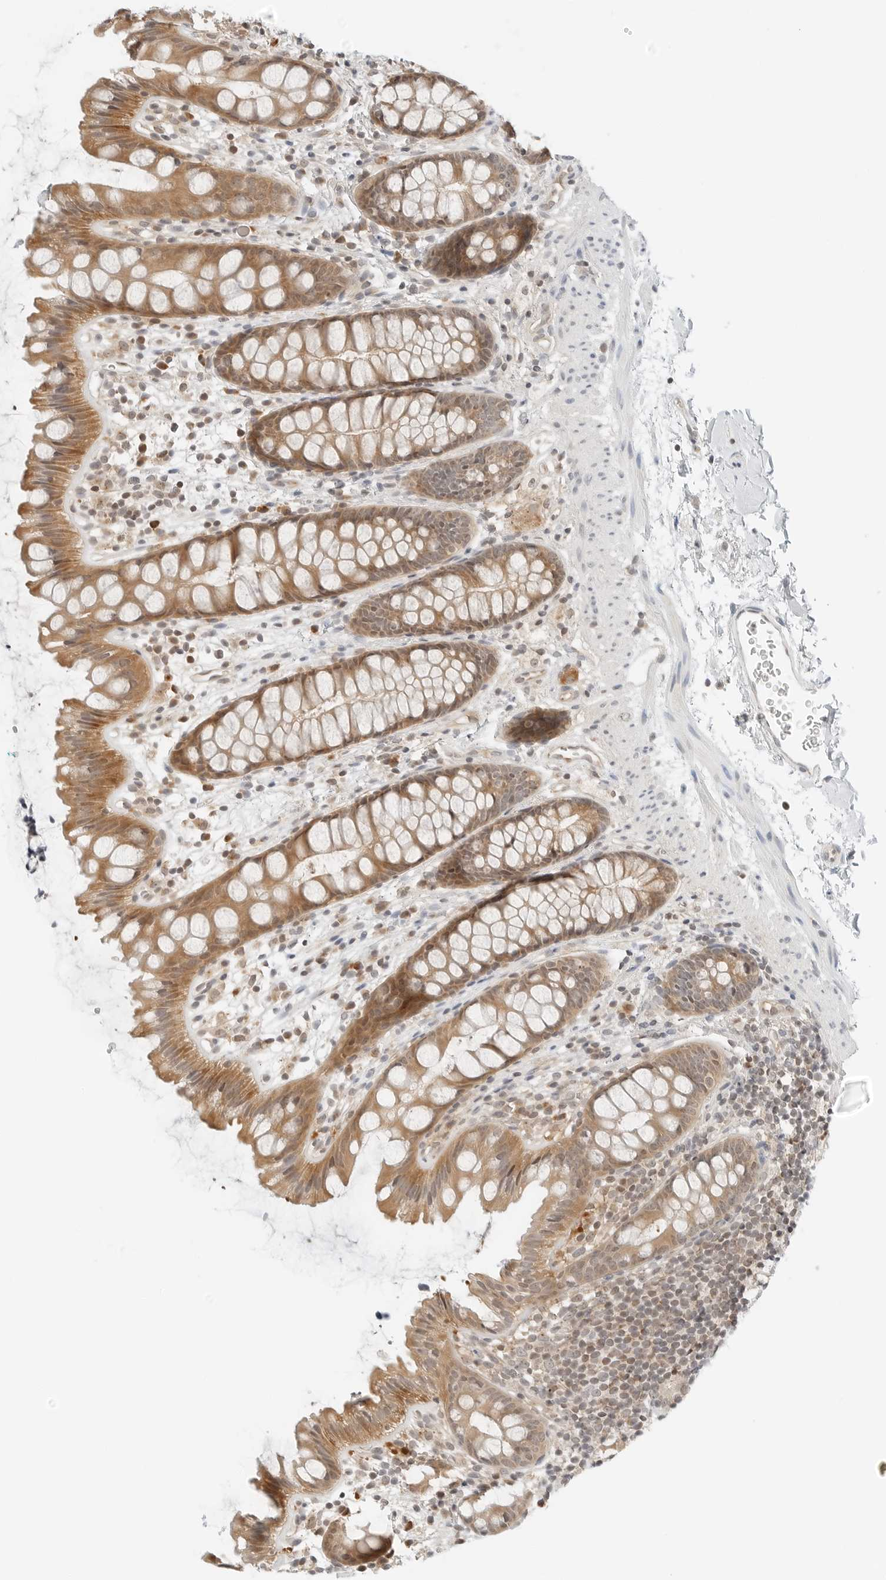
{"staining": {"intensity": "moderate", "quantity": ">75%", "location": "cytoplasmic/membranous"}, "tissue": "rectum", "cell_type": "Glandular cells", "image_type": "normal", "snomed": [{"axis": "morphology", "description": "Normal tissue, NOS"}, {"axis": "topography", "description": "Rectum"}], "caption": "High-magnification brightfield microscopy of unremarkable rectum stained with DAB (brown) and counterstained with hematoxylin (blue). glandular cells exhibit moderate cytoplasmic/membranous expression is appreciated in approximately>75% of cells. Using DAB (3,3'-diaminobenzidine) (brown) and hematoxylin (blue) stains, captured at high magnification using brightfield microscopy.", "gene": "IQCC", "patient": {"sex": "female", "age": 65}}